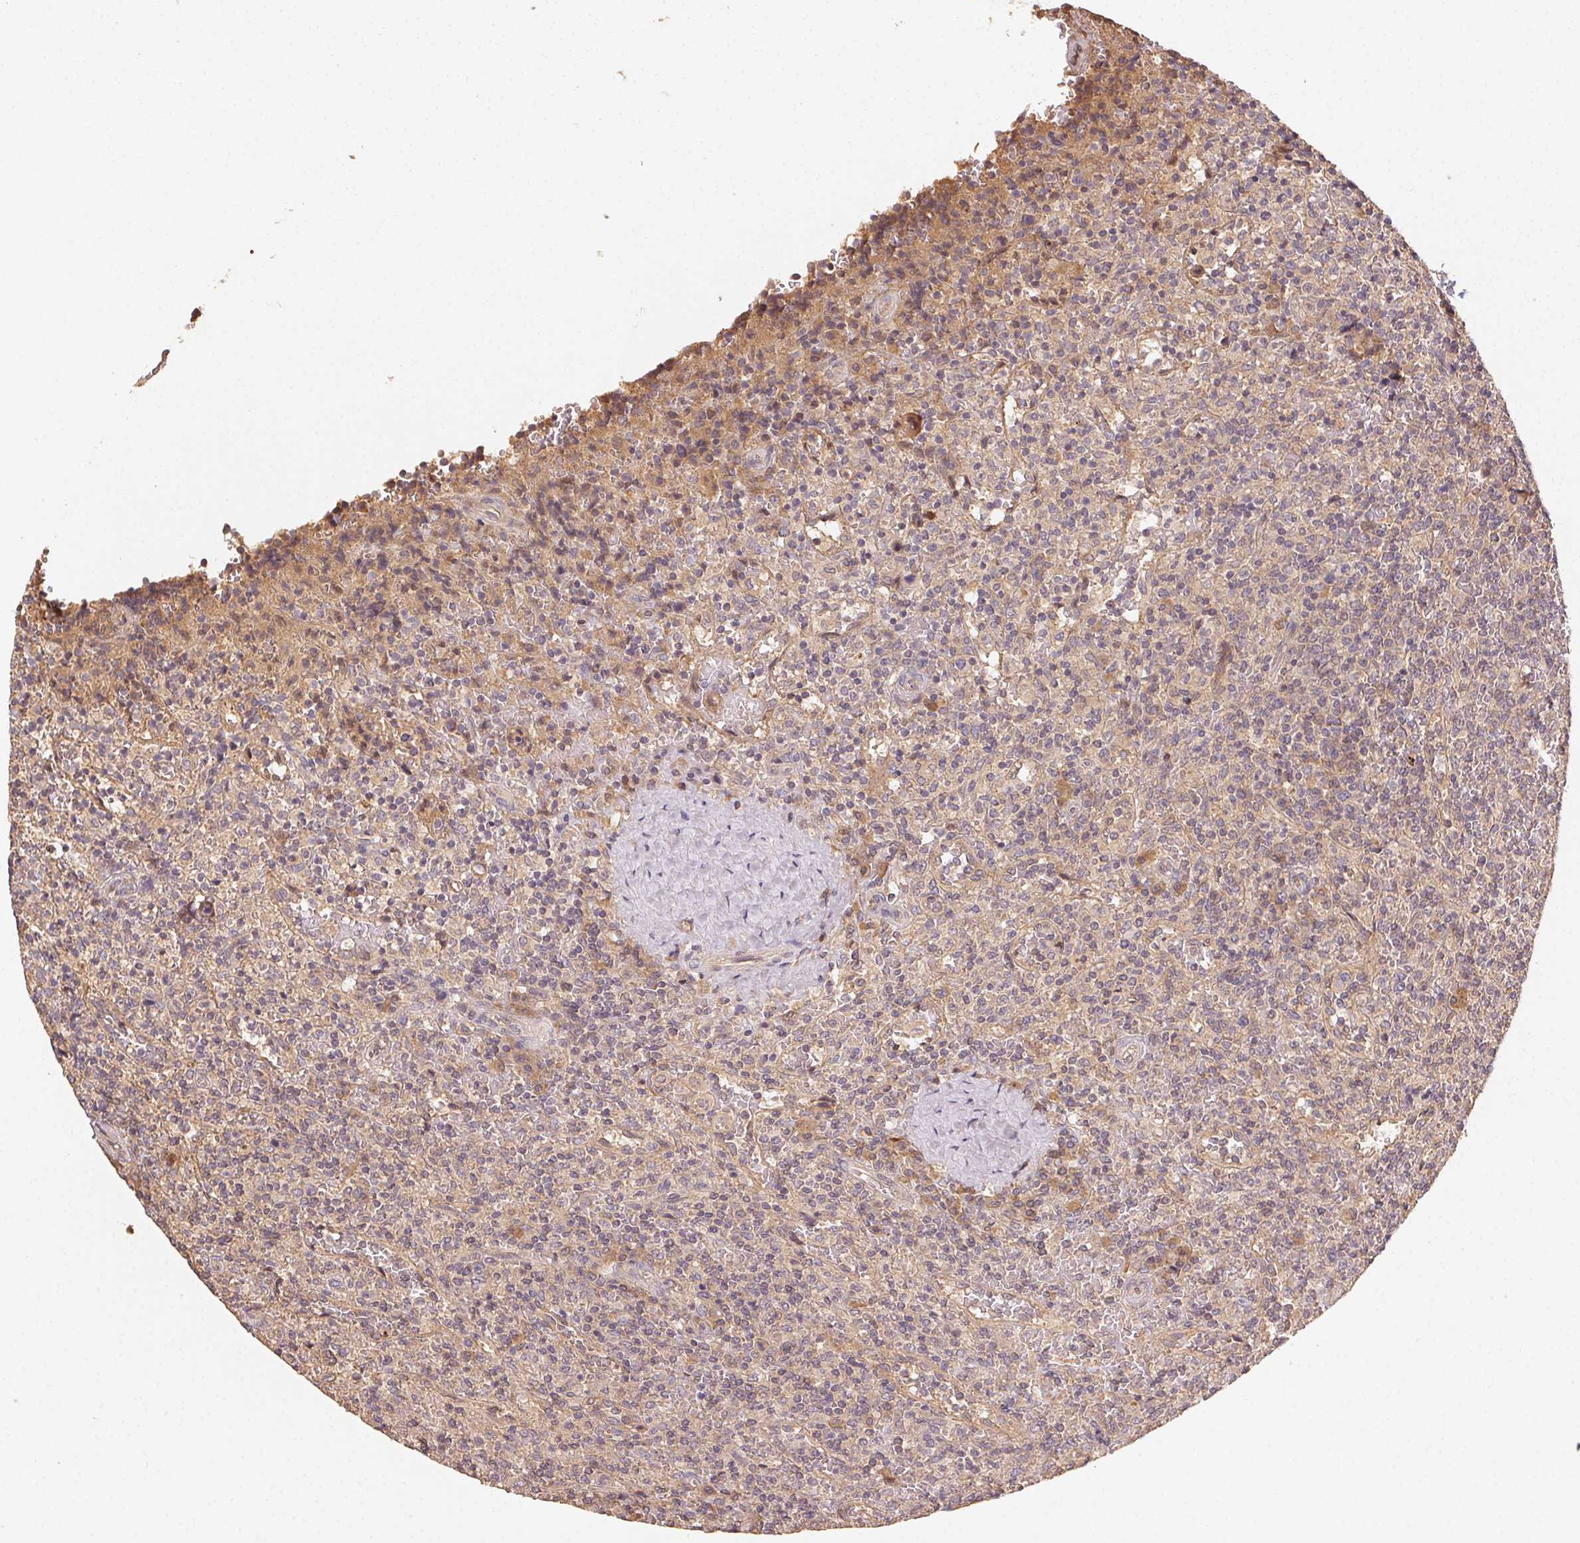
{"staining": {"intensity": "weak", "quantity": "<25%", "location": "cytoplasmic/membranous"}, "tissue": "lymphoma", "cell_type": "Tumor cells", "image_type": "cancer", "snomed": [{"axis": "morphology", "description": "Malignant lymphoma, non-Hodgkin's type, Low grade"}, {"axis": "topography", "description": "Spleen"}], "caption": "Tumor cells show no significant staining in lymphoma.", "gene": "RALA", "patient": {"sex": "male", "age": 62}}